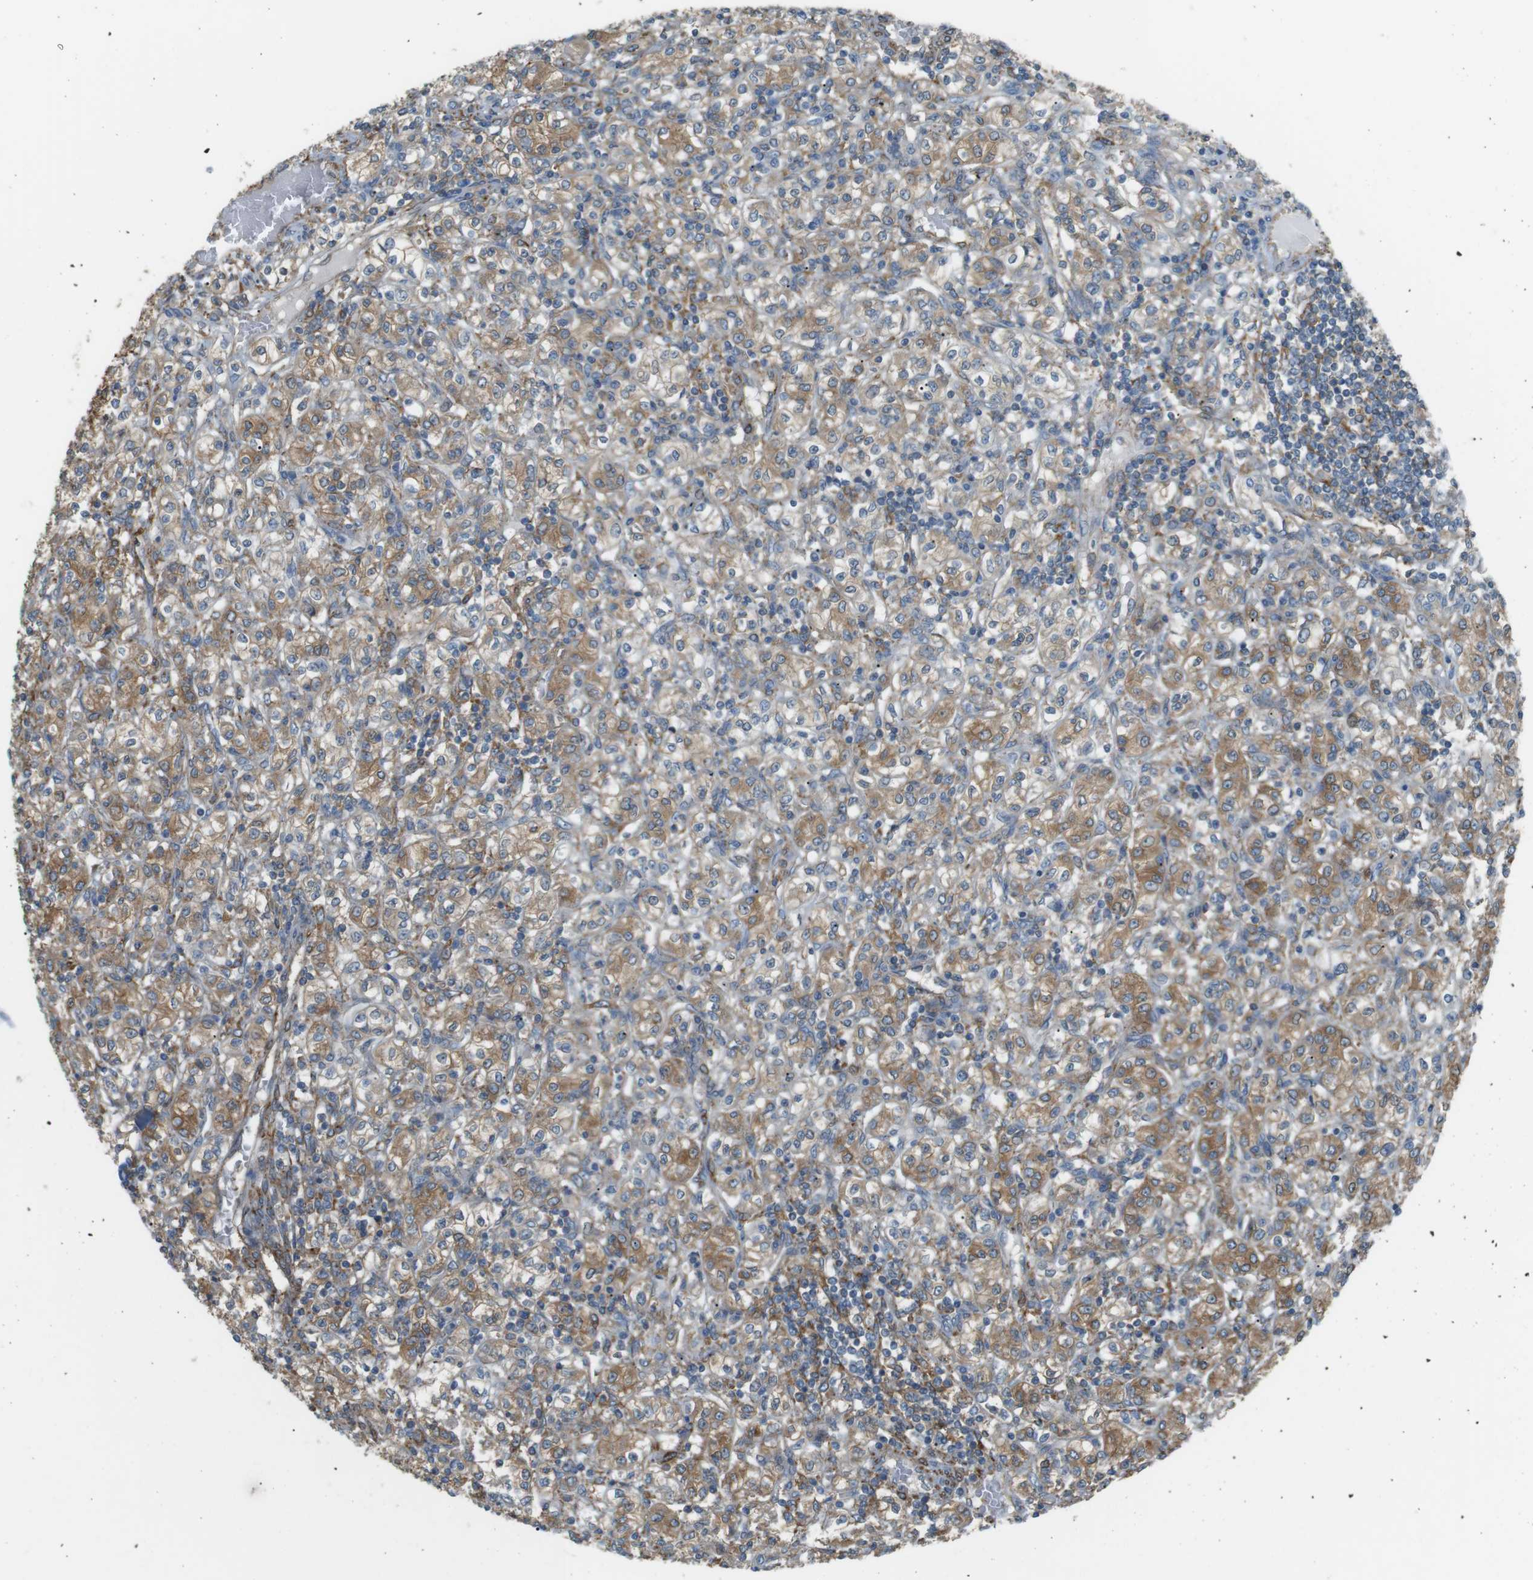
{"staining": {"intensity": "moderate", "quantity": ">75%", "location": "cytoplasmic/membranous"}, "tissue": "renal cancer", "cell_type": "Tumor cells", "image_type": "cancer", "snomed": [{"axis": "morphology", "description": "Adenocarcinoma, NOS"}, {"axis": "topography", "description": "Kidney"}], "caption": "Immunohistochemical staining of renal adenocarcinoma reveals moderate cytoplasmic/membranous protein expression in about >75% of tumor cells. The staining was performed using DAB to visualize the protein expression in brown, while the nuclei were stained in blue with hematoxylin (Magnification: 20x).", "gene": "PEPD", "patient": {"sex": "male", "age": 77}}